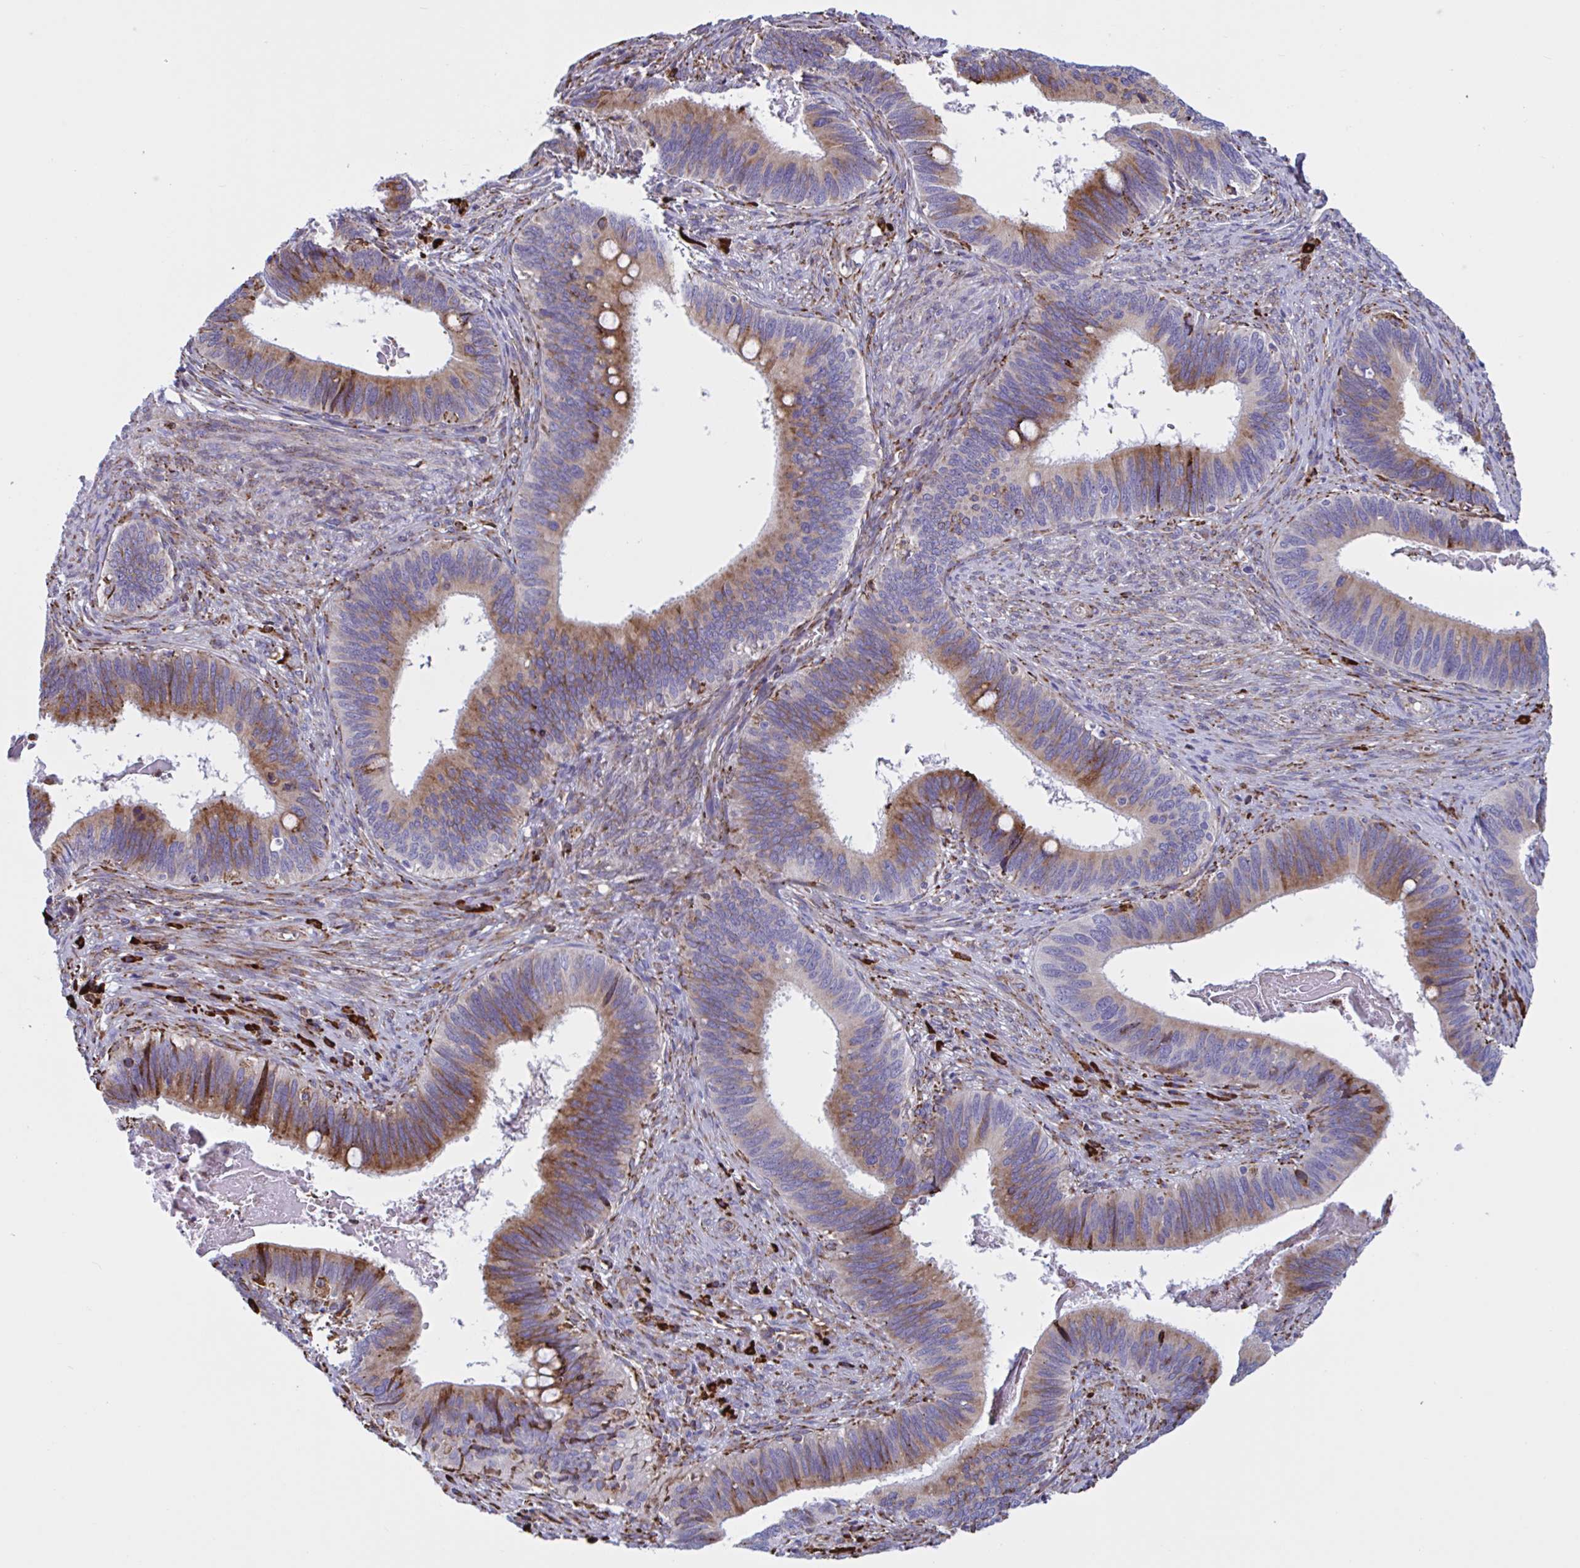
{"staining": {"intensity": "moderate", "quantity": "25%-75%", "location": "cytoplasmic/membranous"}, "tissue": "cervical cancer", "cell_type": "Tumor cells", "image_type": "cancer", "snomed": [{"axis": "morphology", "description": "Adenocarcinoma, NOS"}, {"axis": "topography", "description": "Cervix"}], "caption": "Immunohistochemical staining of human adenocarcinoma (cervical) exhibits moderate cytoplasmic/membranous protein staining in about 25%-75% of tumor cells. (Stains: DAB (3,3'-diaminobenzidine) in brown, nuclei in blue, Microscopy: brightfield microscopy at high magnification).", "gene": "PEAK3", "patient": {"sex": "female", "age": 42}}